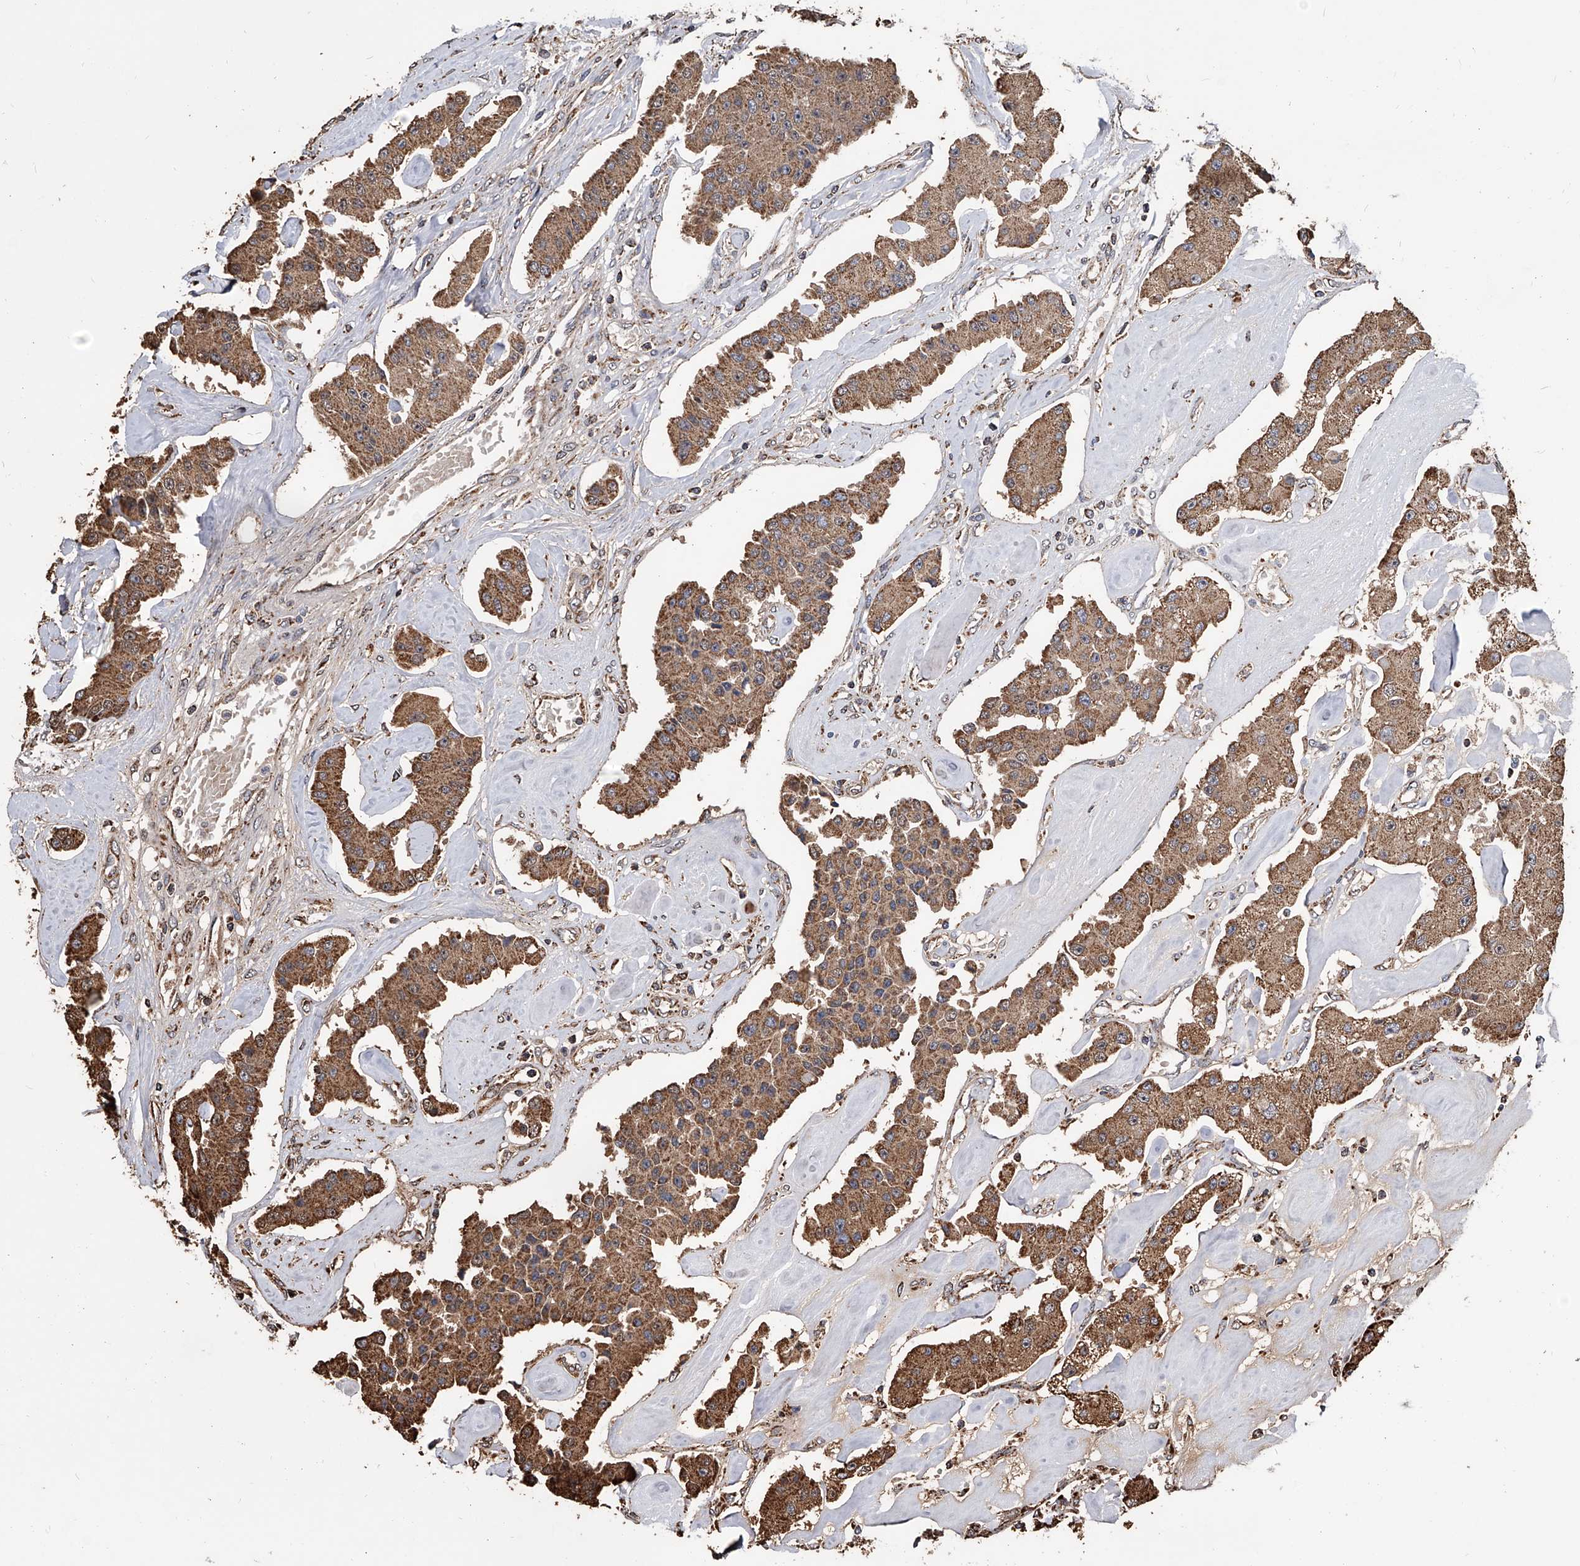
{"staining": {"intensity": "moderate", "quantity": ">75%", "location": "cytoplasmic/membranous"}, "tissue": "carcinoid", "cell_type": "Tumor cells", "image_type": "cancer", "snomed": [{"axis": "morphology", "description": "Carcinoid, malignant, NOS"}, {"axis": "topography", "description": "Pancreas"}], "caption": "Immunohistochemical staining of human carcinoid reveals medium levels of moderate cytoplasmic/membranous expression in approximately >75% of tumor cells. (DAB = brown stain, brightfield microscopy at high magnification).", "gene": "SMPDL3A", "patient": {"sex": "male", "age": 41}}